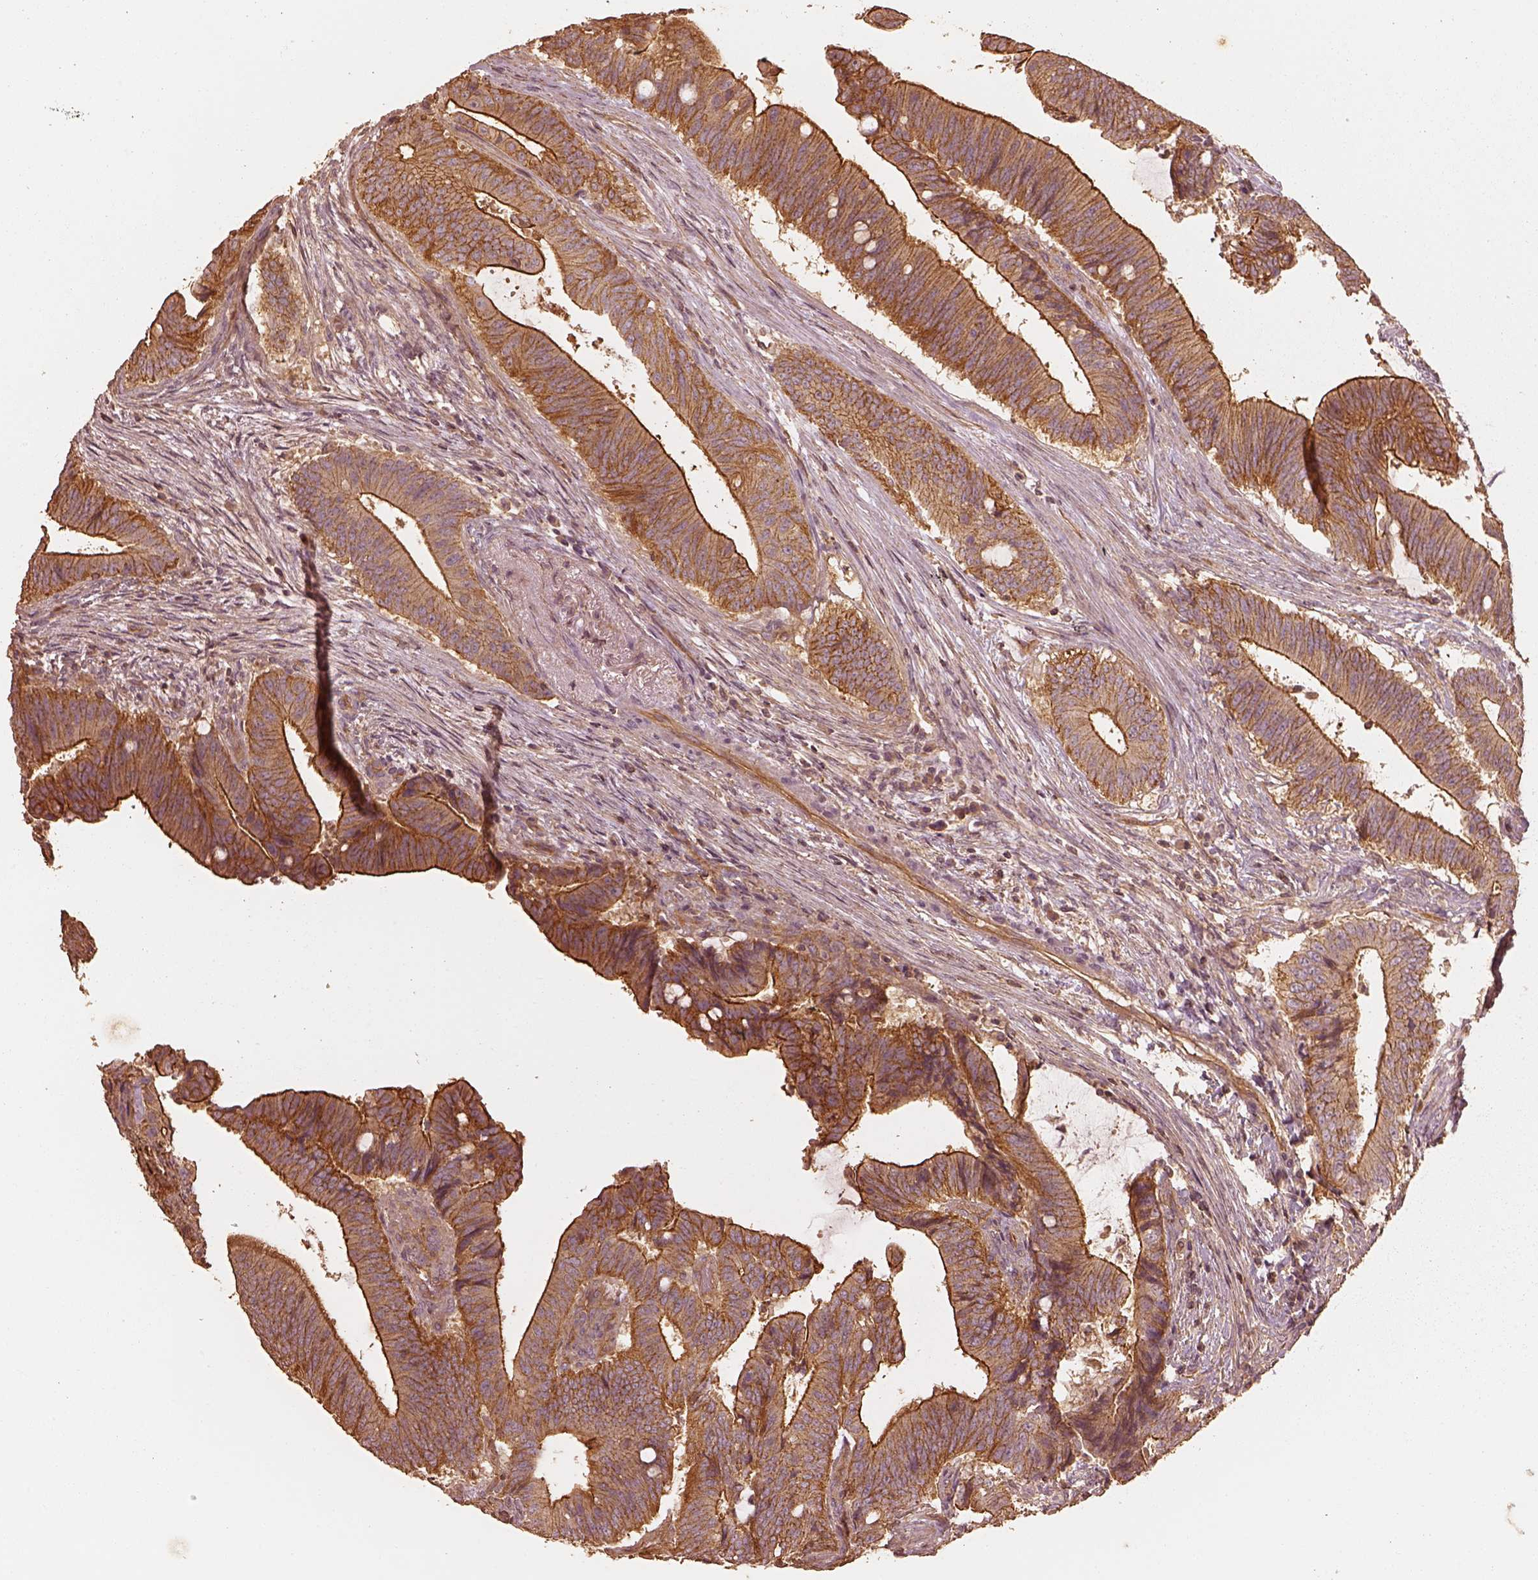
{"staining": {"intensity": "strong", "quantity": "25%-75%", "location": "cytoplasmic/membranous"}, "tissue": "colorectal cancer", "cell_type": "Tumor cells", "image_type": "cancer", "snomed": [{"axis": "morphology", "description": "Adenocarcinoma, NOS"}, {"axis": "topography", "description": "Colon"}], "caption": "A micrograph of colorectal cancer (adenocarcinoma) stained for a protein demonstrates strong cytoplasmic/membranous brown staining in tumor cells.", "gene": "WDR7", "patient": {"sex": "female", "age": 43}}